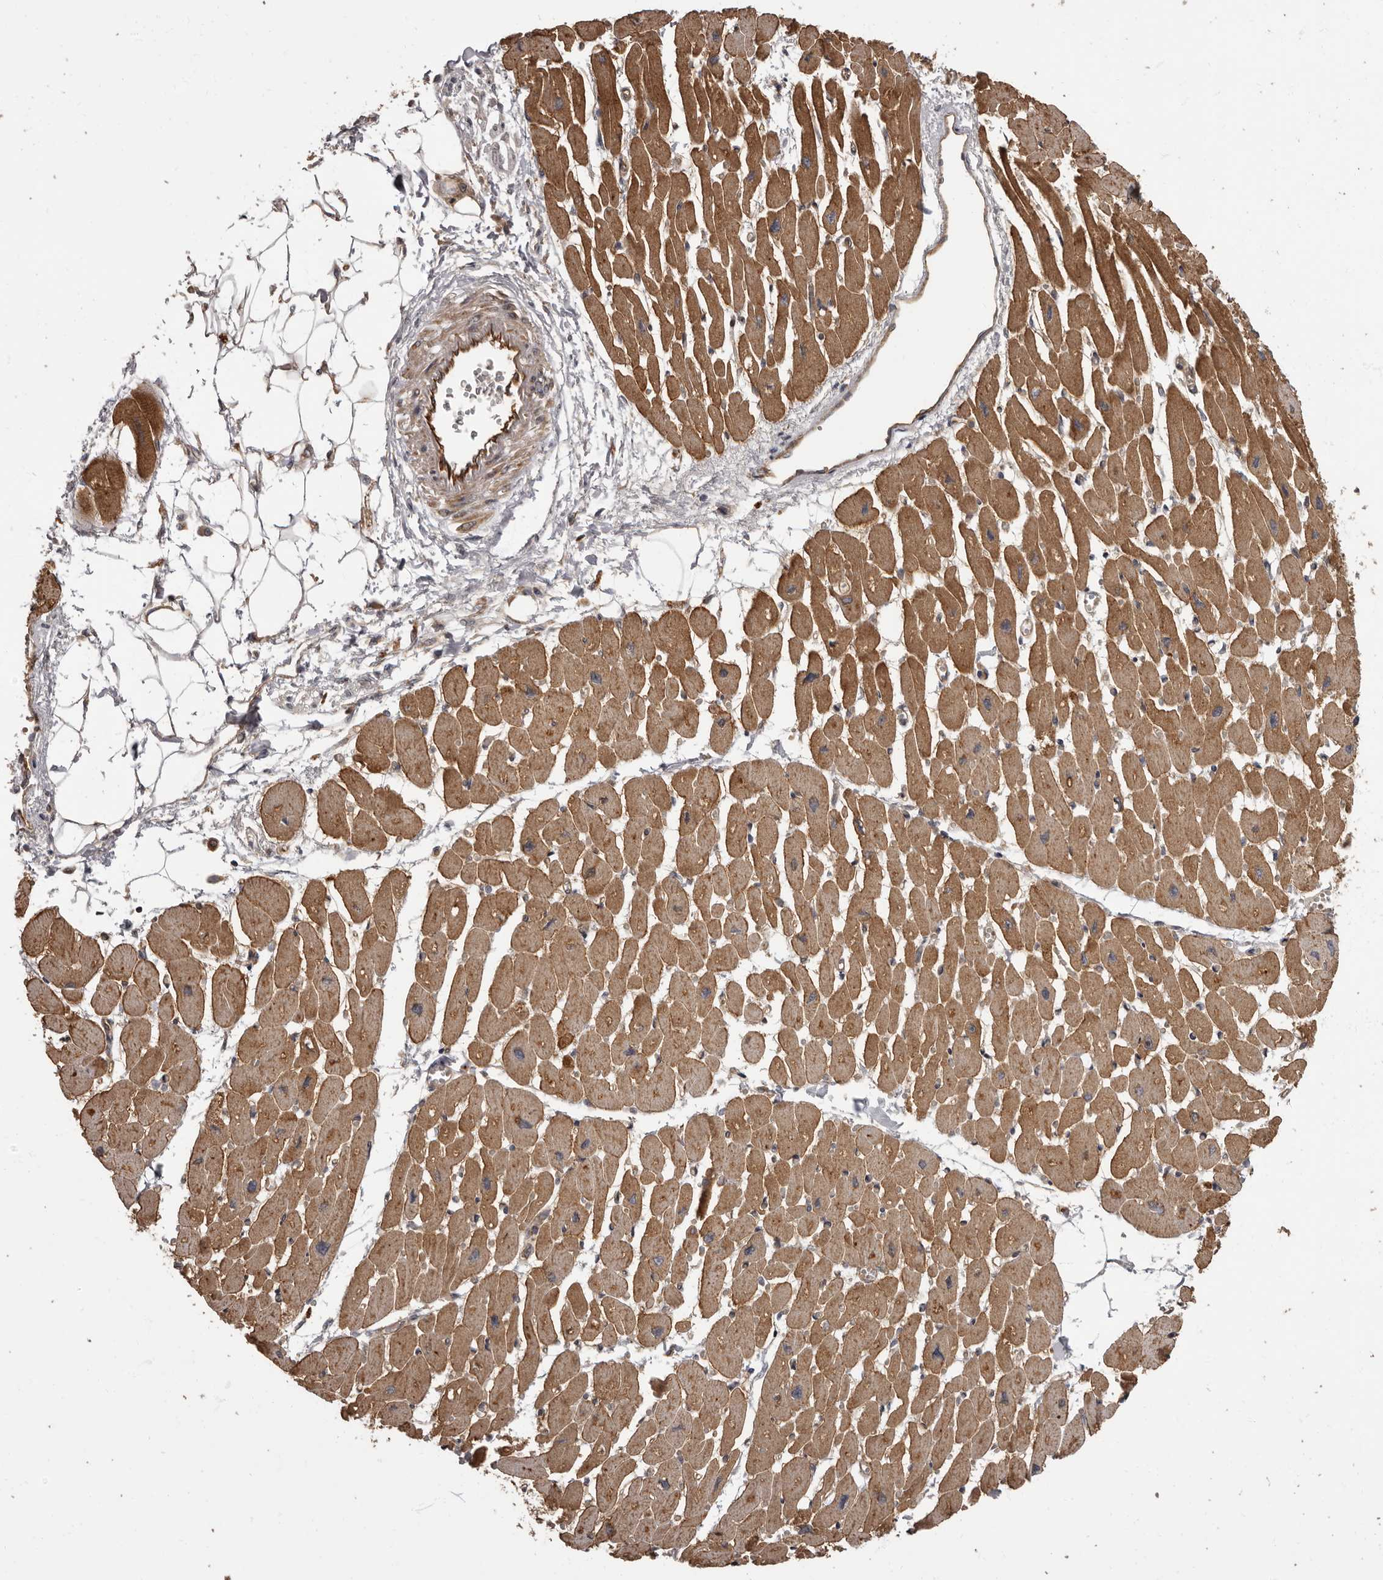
{"staining": {"intensity": "moderate", "quantity": ">75%", "location": "cytoplasmic/membranous"}, "tissue": "heart muscle", "cell_type": "Cardiomyocytes", "image_type": "normal", "snomed": [{"axis": "morphology", "description": "Normal tissue, NOS"}, {"axis": "topography", "description": "Heart"}], "caption": "A micrograph showing moderate cytoplasmic/membranous positivity in approximately >75% of cardiomyocytes in benign heart muscle, as visualized by brown immunohistochemical staining.", "gene": "ADCY2", "patient": {"sex": "female", "age": 54}}